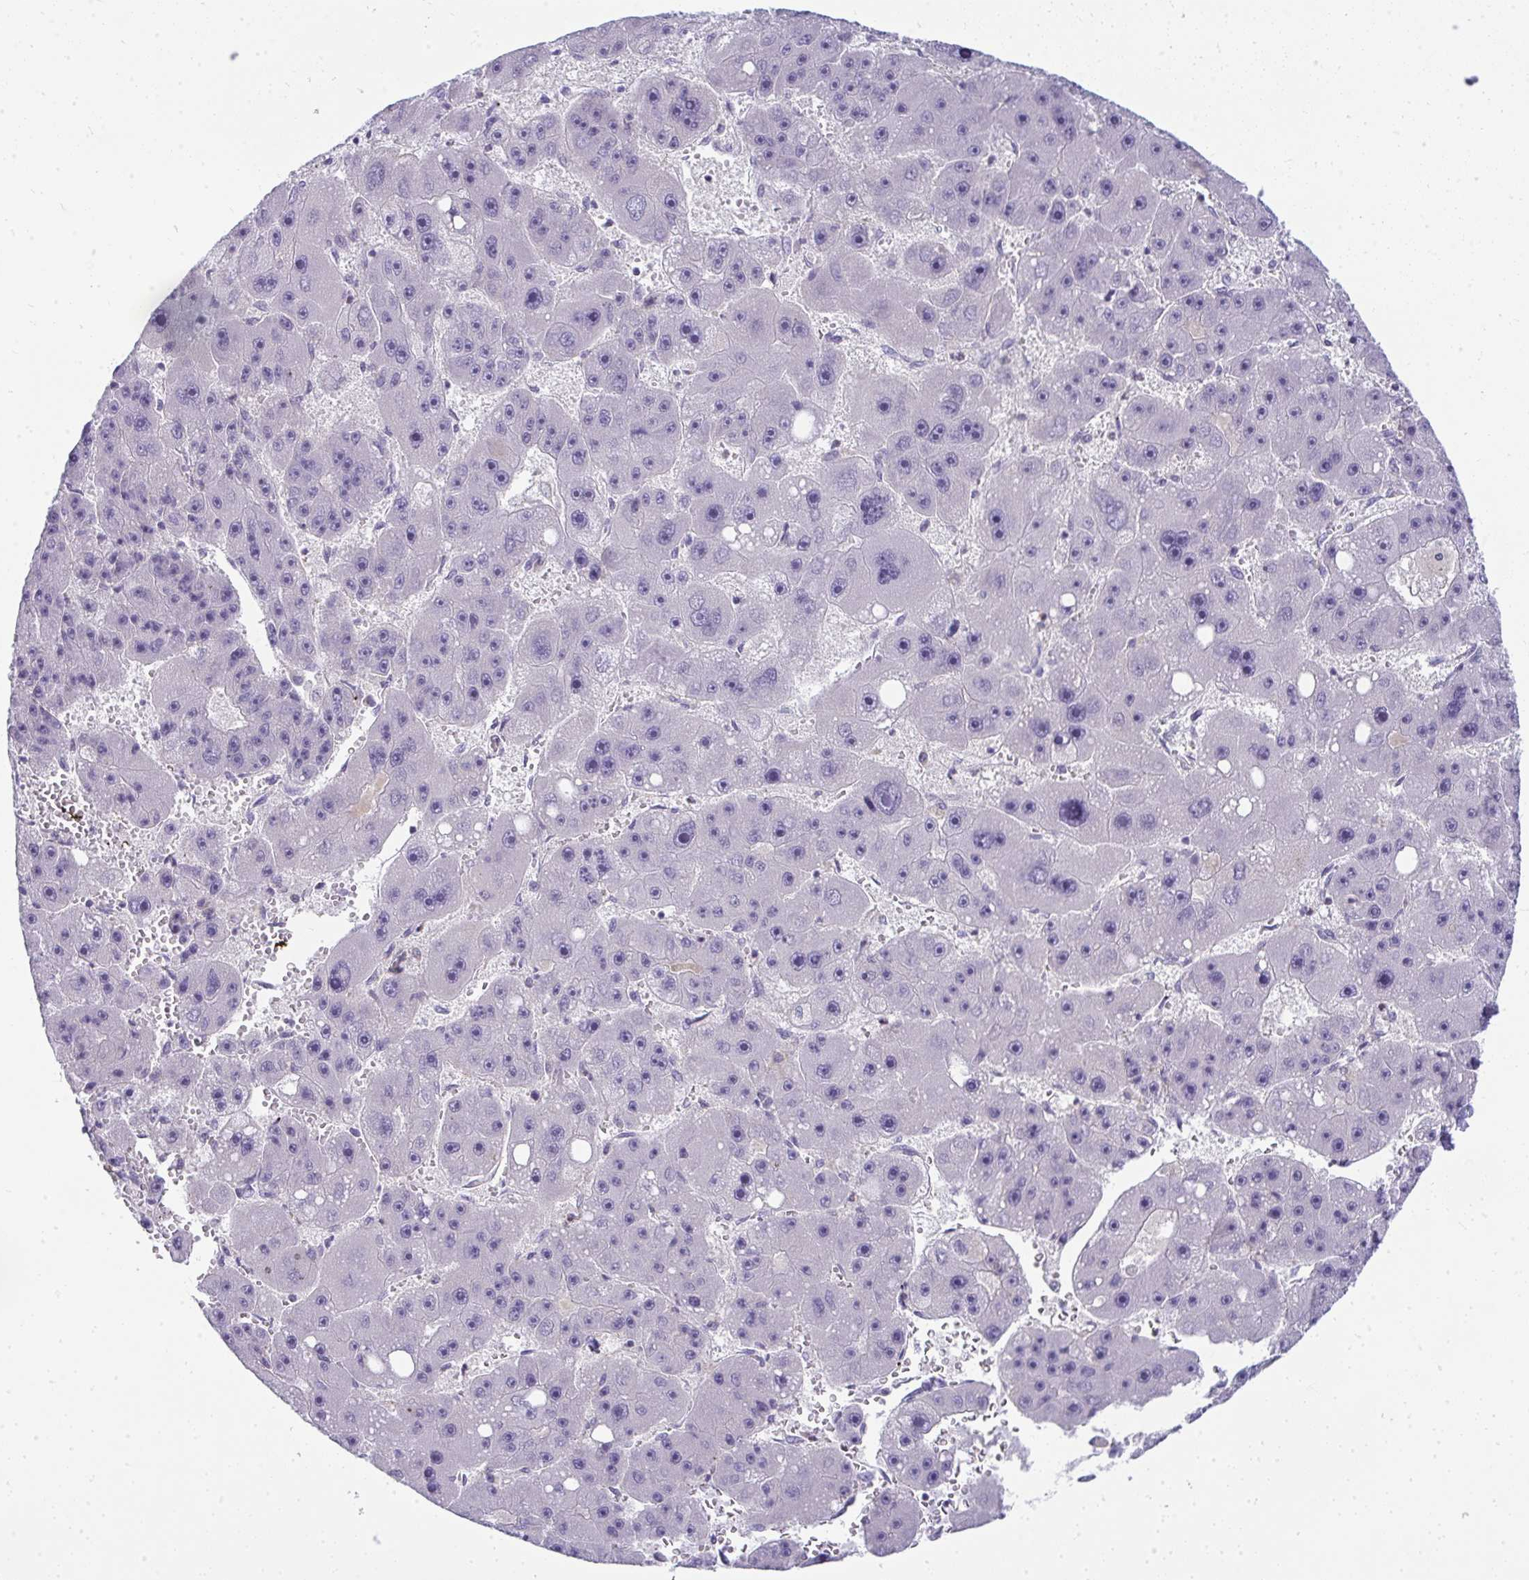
{"staining": {"intensity": "negative", "quantity": "none", "location": "none"}, "tissue": "liver cancer", "cell_type": "Tumor cells", "image_type": "cancer", "snomed": [{"axis": "morphology", "description": "Carcinoma, Hepatocellular, NOS"}, {"axis": "topography", "description": "Liver"}], "caption": "High magnification brightfield microscopy of liver hepatocellular carcinoma stained with DAB (brown) and counterstained with hematoxylin (blue): tumor cells show no significant expression.", "gene": "VPS4B", "patient": {"sex": "female", "age": 61}}